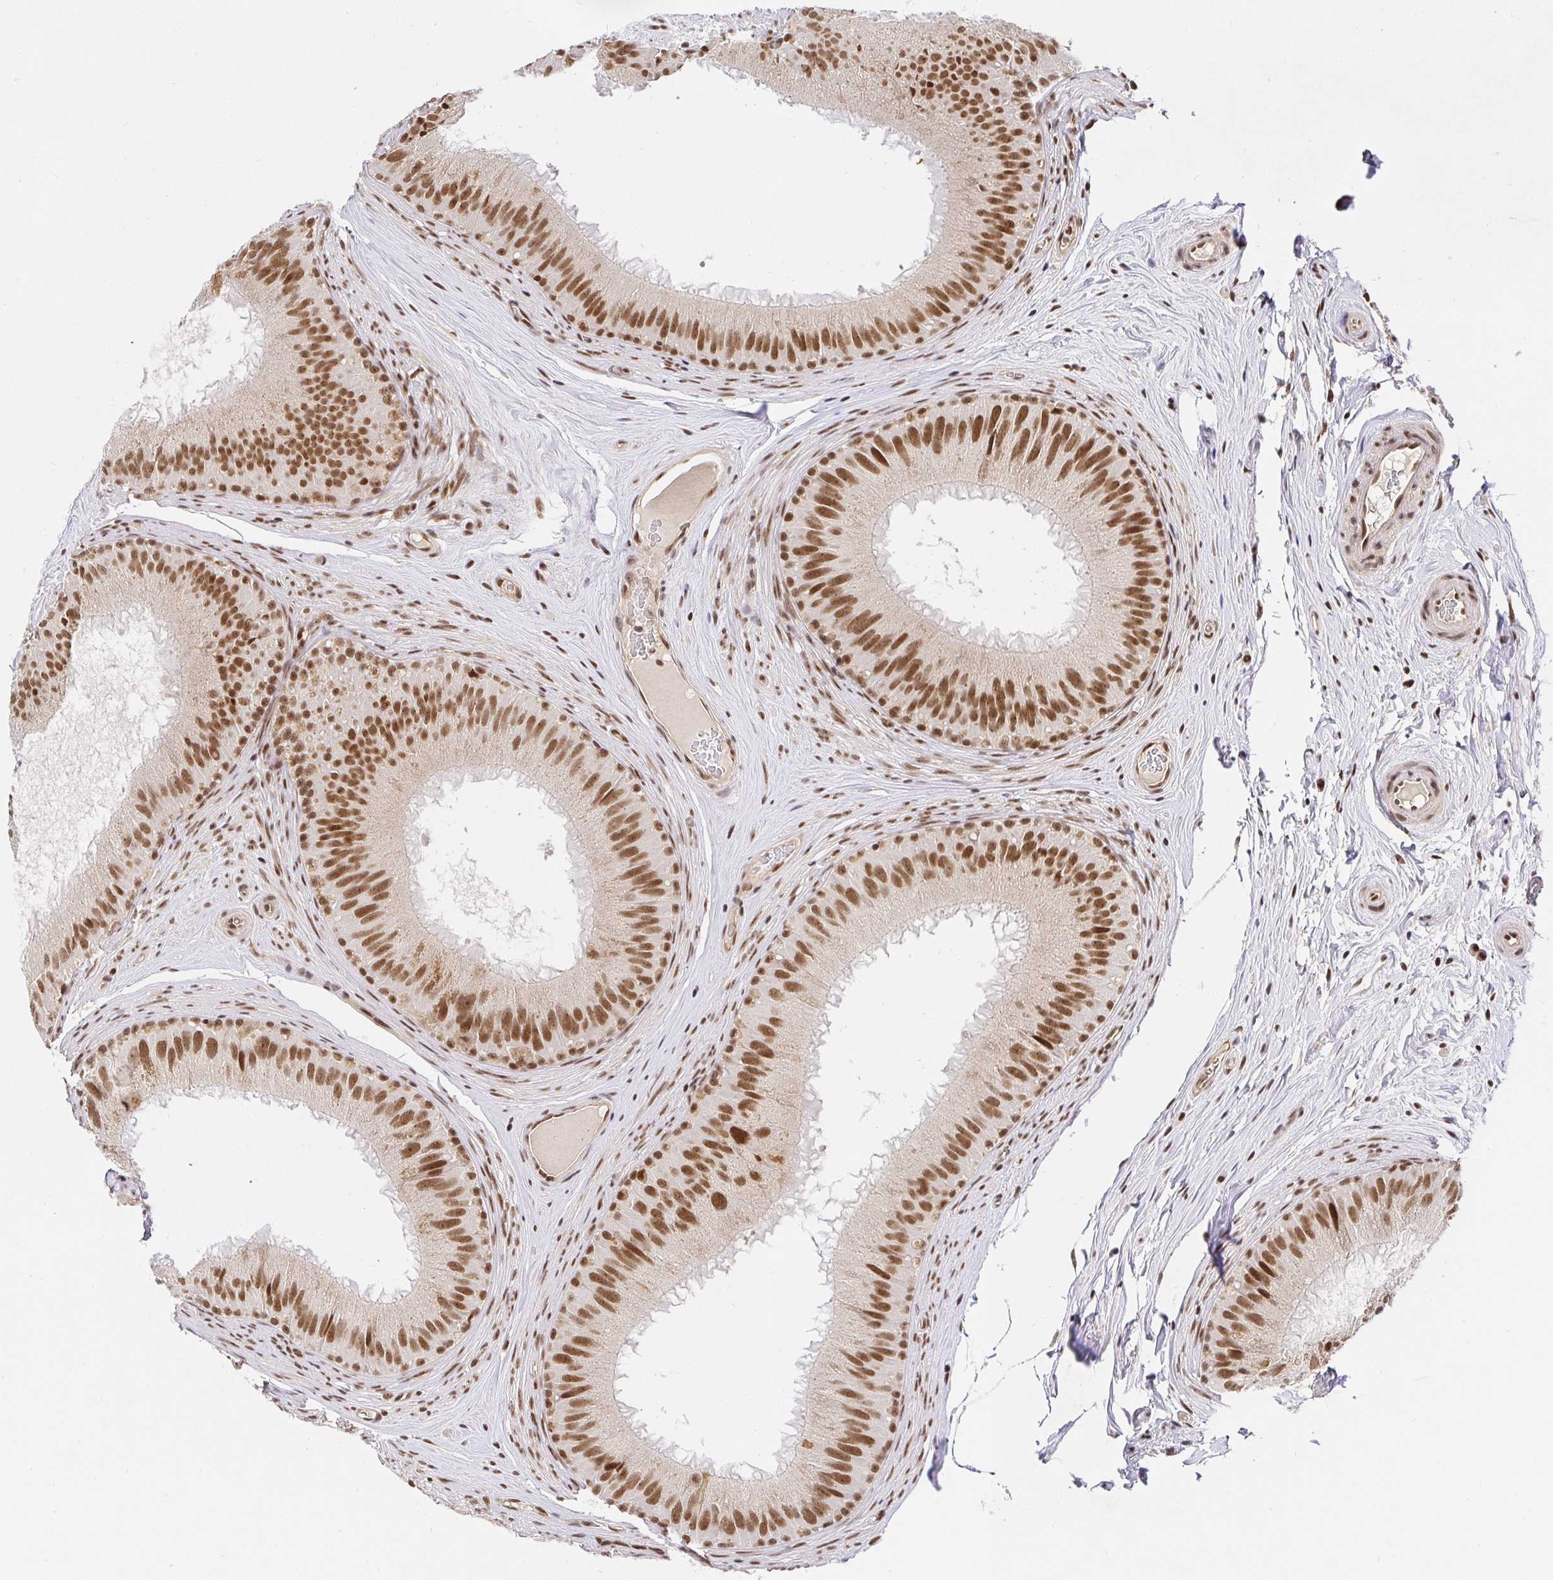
{"staining": {"intensity": "strong", "quantity": ">75%", "location": "nuclear"}, "tissue": "epididymis", "cell_type": "Glandular cells", "image_type": "normal", "snomed": [{"axis": "morphology", "description": "Normal tissue, NOS"}, {"axis": "topography", "description": "Epididymis"}], "caption": "IHC of benign epididymis displays high levels of strong nuclear expression in about >75% of glandular cells.", "gene": "USF1", "patient": {"sex": "male", "age": 44}}